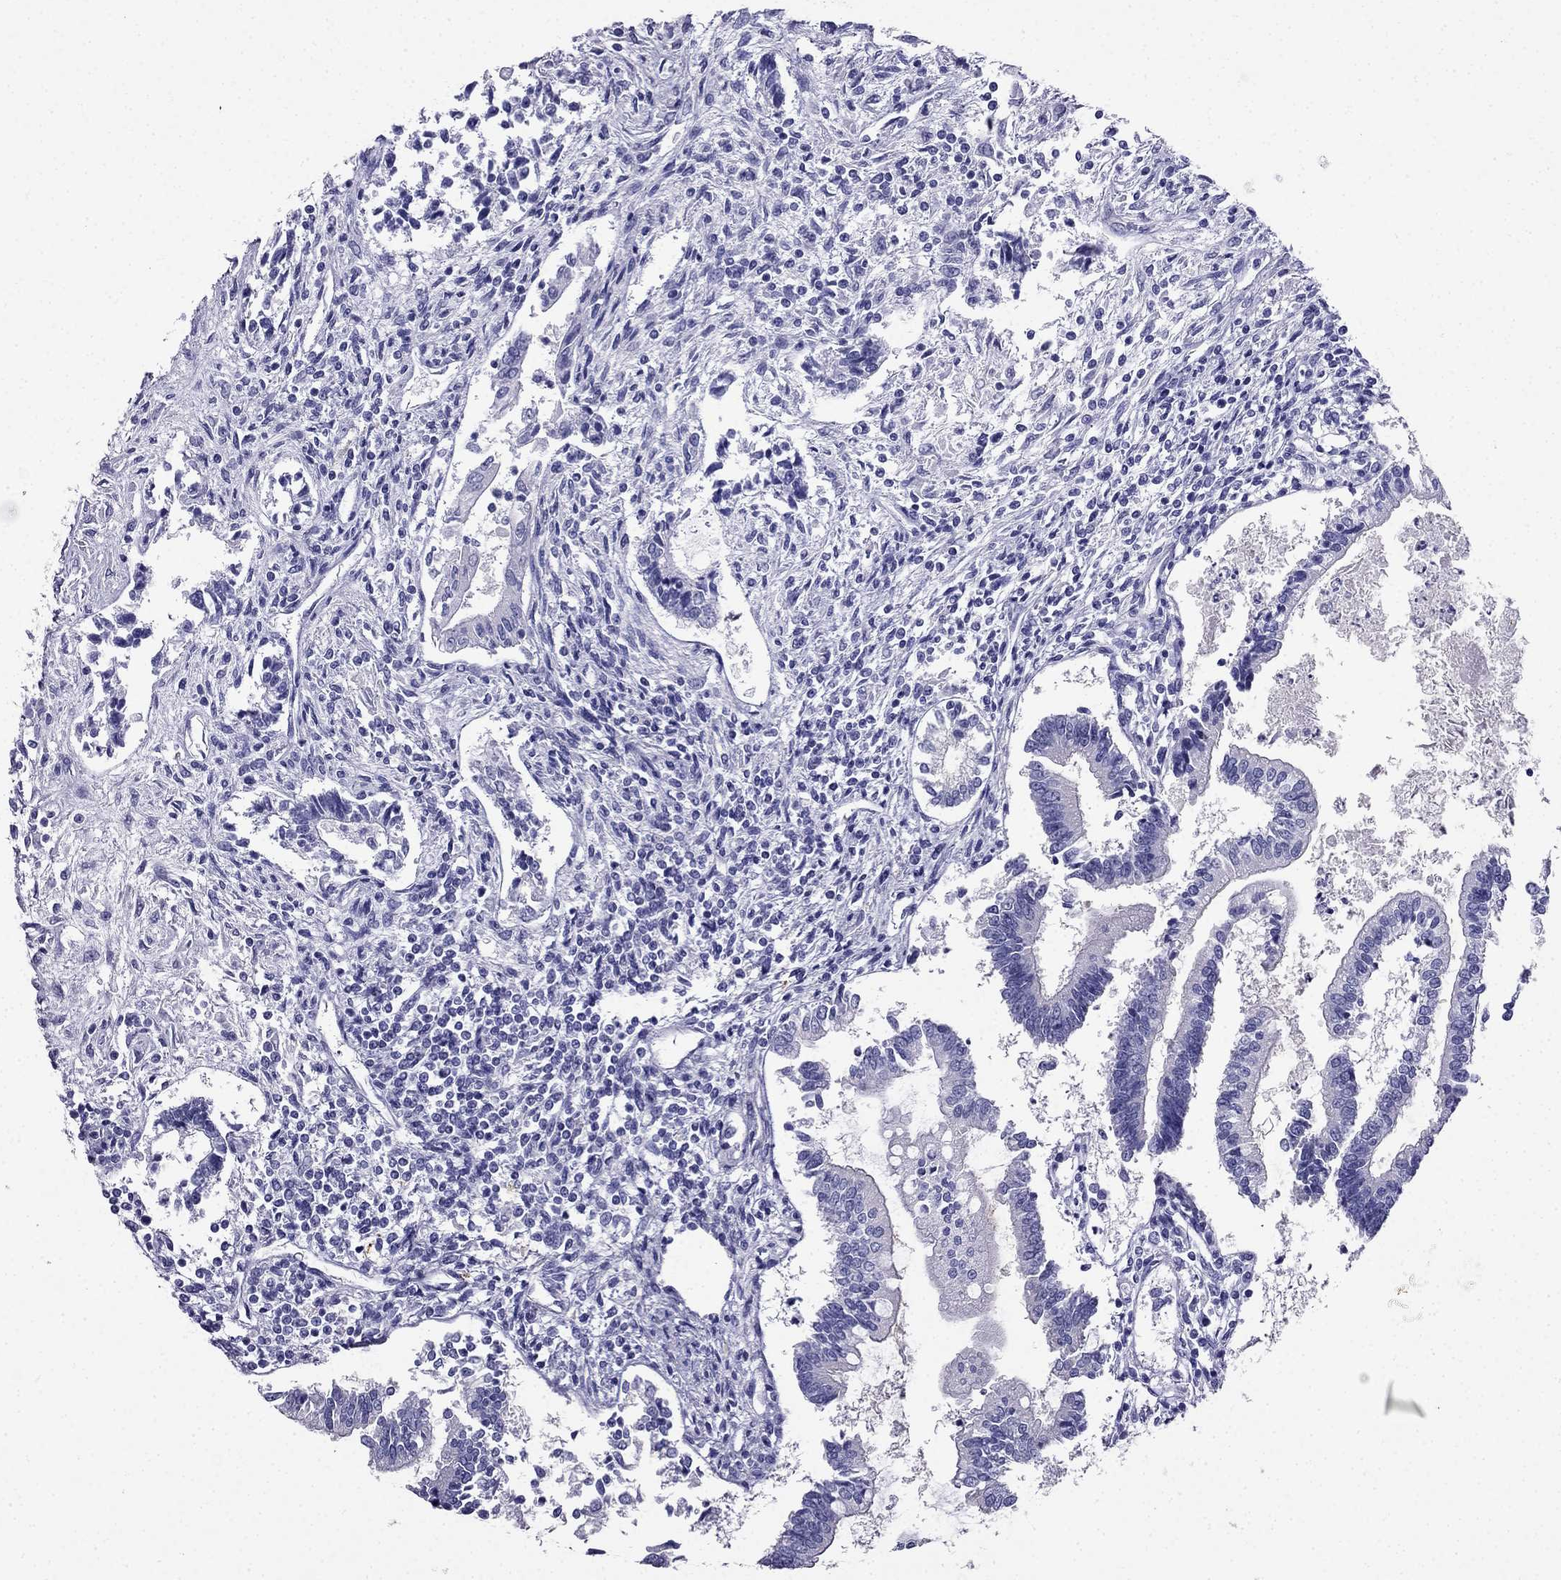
{"staining": {"intensity": "negative", "quantity": "none", "location": "none"}, "tissue": "testis cancer", "cell_type": "Tumor cells", "image_type": "cancer", "snomed": [{"axis": "morphology", "description": "Carcinoma, Embryonal, NOS"}, {"axis": "topography", "description": "Testis"}], "caption": "This is an immunohistochemistry histopathology image of human embryonal carcinoma (testis). There is no staining in tumor cells.", "gene": "PTH", "patient": {"sex": "male", "age": 37}}